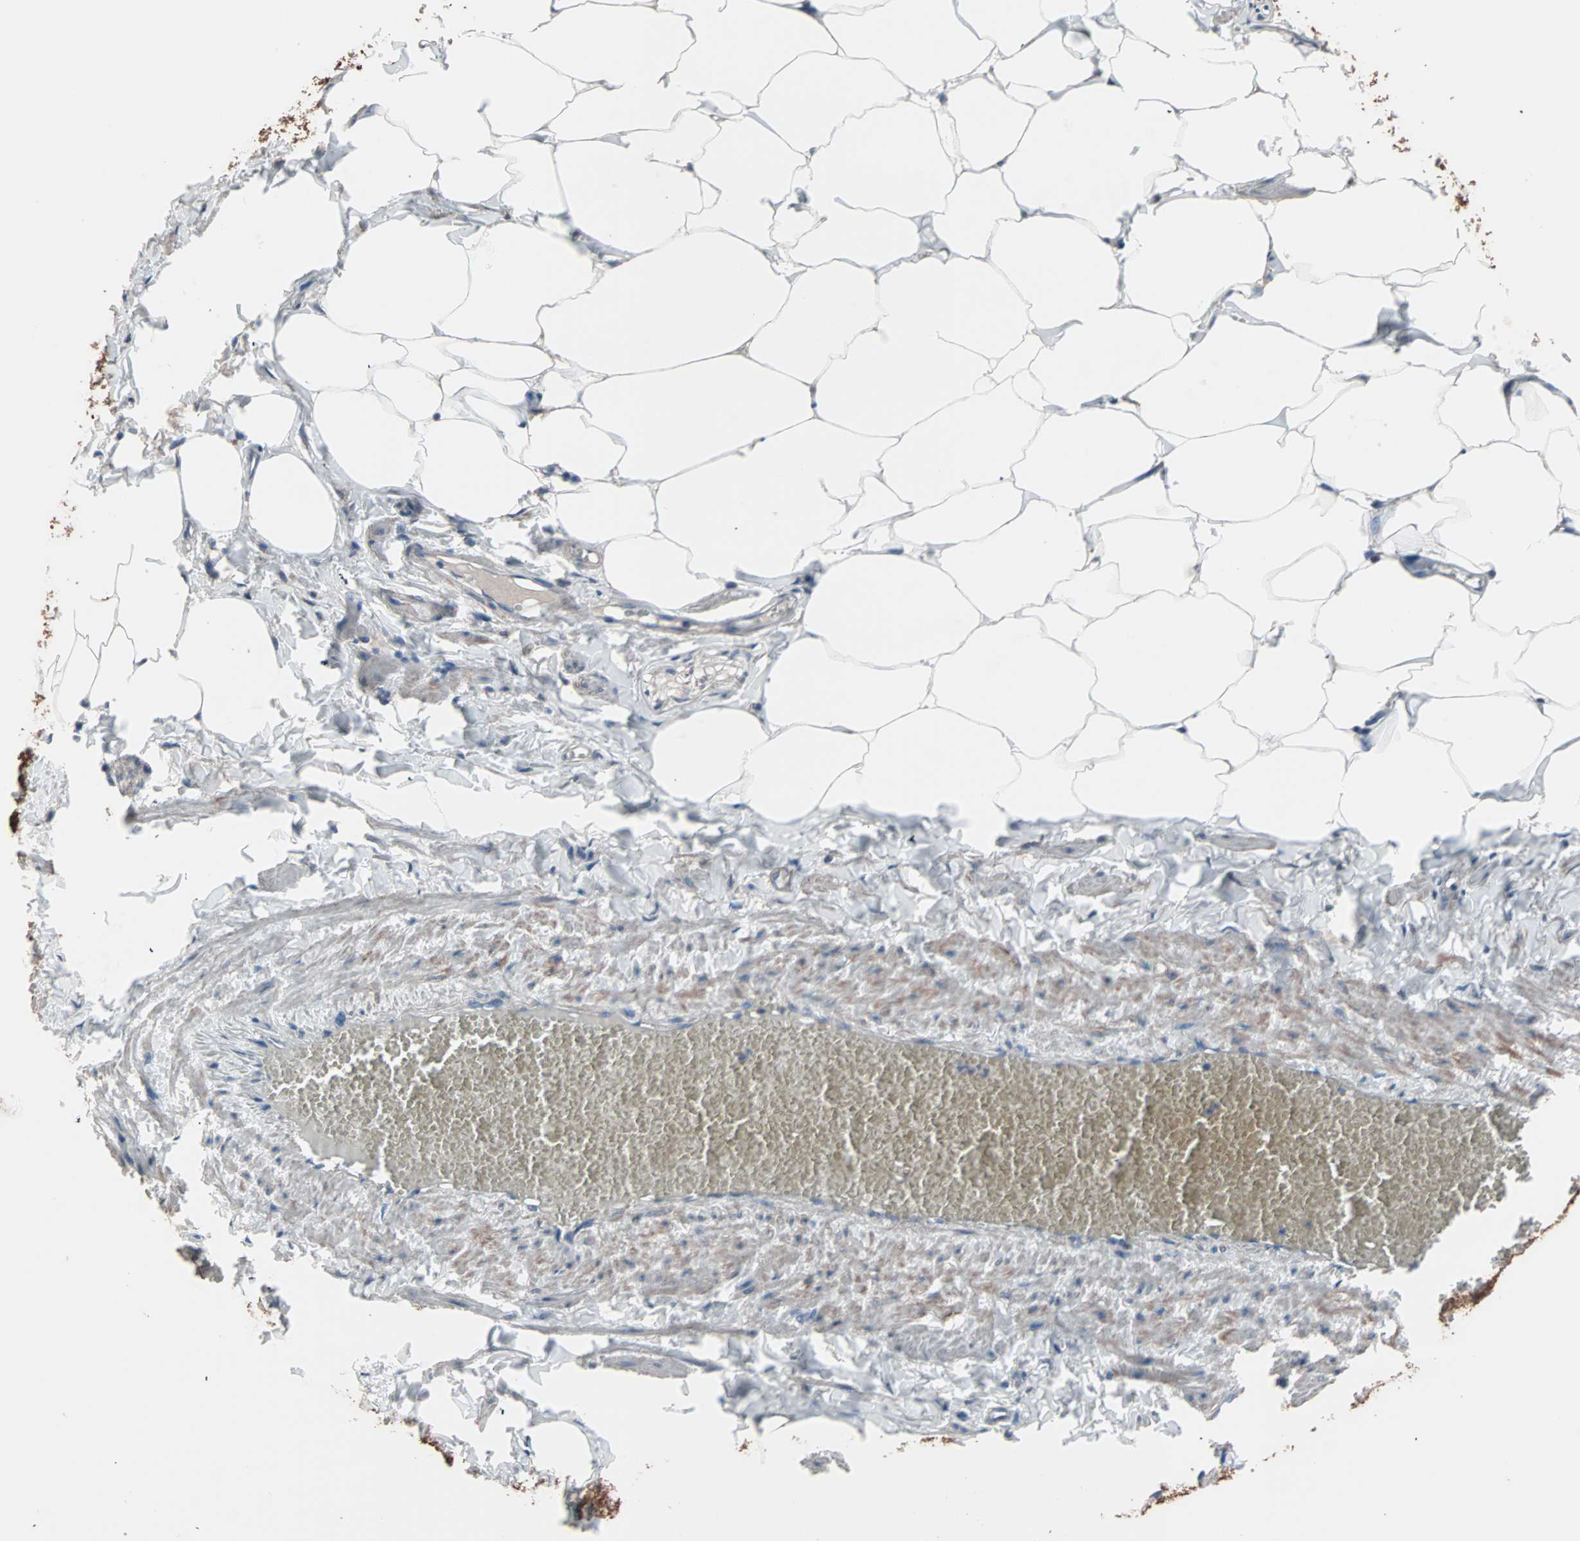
{"staining": {"intensity": "moderate", "quantity": ">75%", "location": "cytoplasmic/membranous"}, "tissue": "adipose tissue", "cell_type": "Adipocytes", "image_type": "normal", "snomed": [{"axis": "morphology", "description": "Normal tissue, NOS"}, {"axis": "topography", "description": "Vascular tissue"}], "caption": "This micrograph shows immunohistochemistry staining of unremarkable human adipose tissue, with medium moderate cytoplasmic/membranous staining in approximately >75% of adipocytes.", "gene": "MRPL2", "patient": {"sex": "male", "age": 41}}